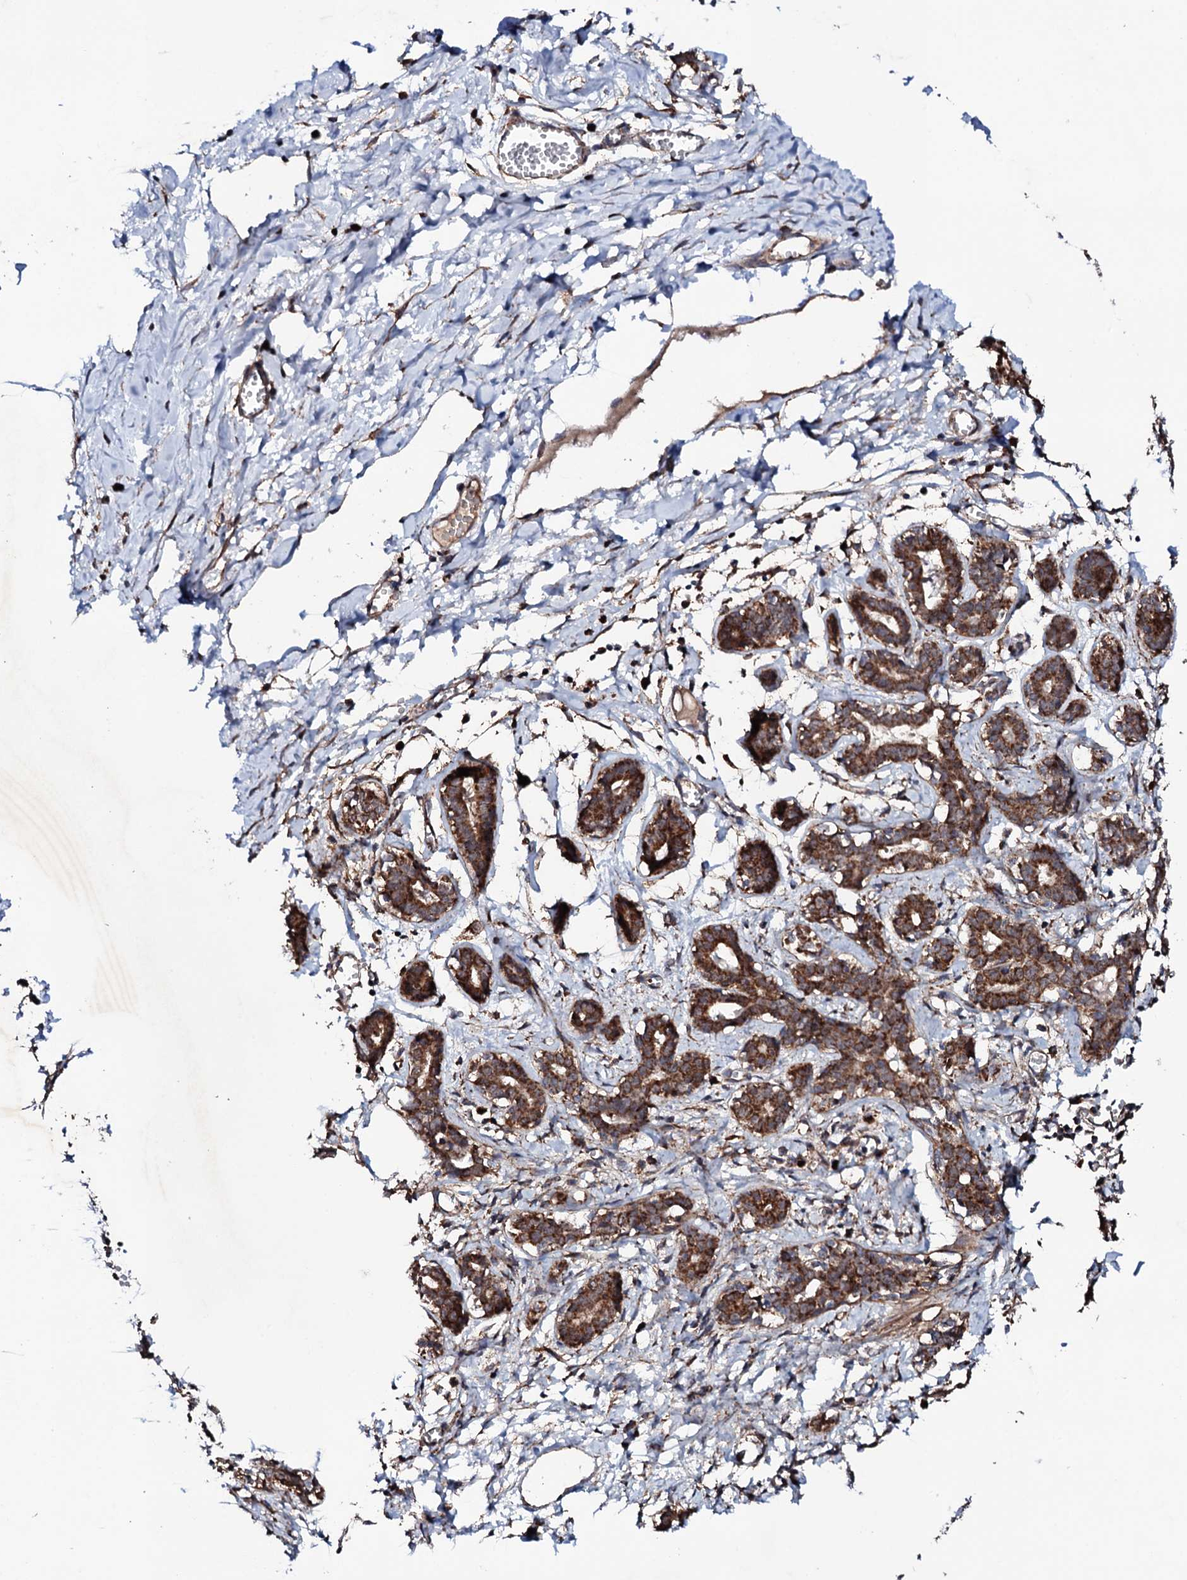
{"staining": {"intensity": "negative", "quantity": "none", "location": "none"}, "tissue": "breast", "cell_type": "Adipocytes", "image_type": "normal", "snomed": [{"axis": "morphology", "description": "Normal tissue, NOS"}, {"axis": "topography", "description": "Breast"}], "caption": "An immunohistochemistry (IHC) micrograph of unremarkable breast is shown. There is no staining in adipocytes of breast.", "gene": "MTIF3", "patient": {"sex": "female", "age": 27}}